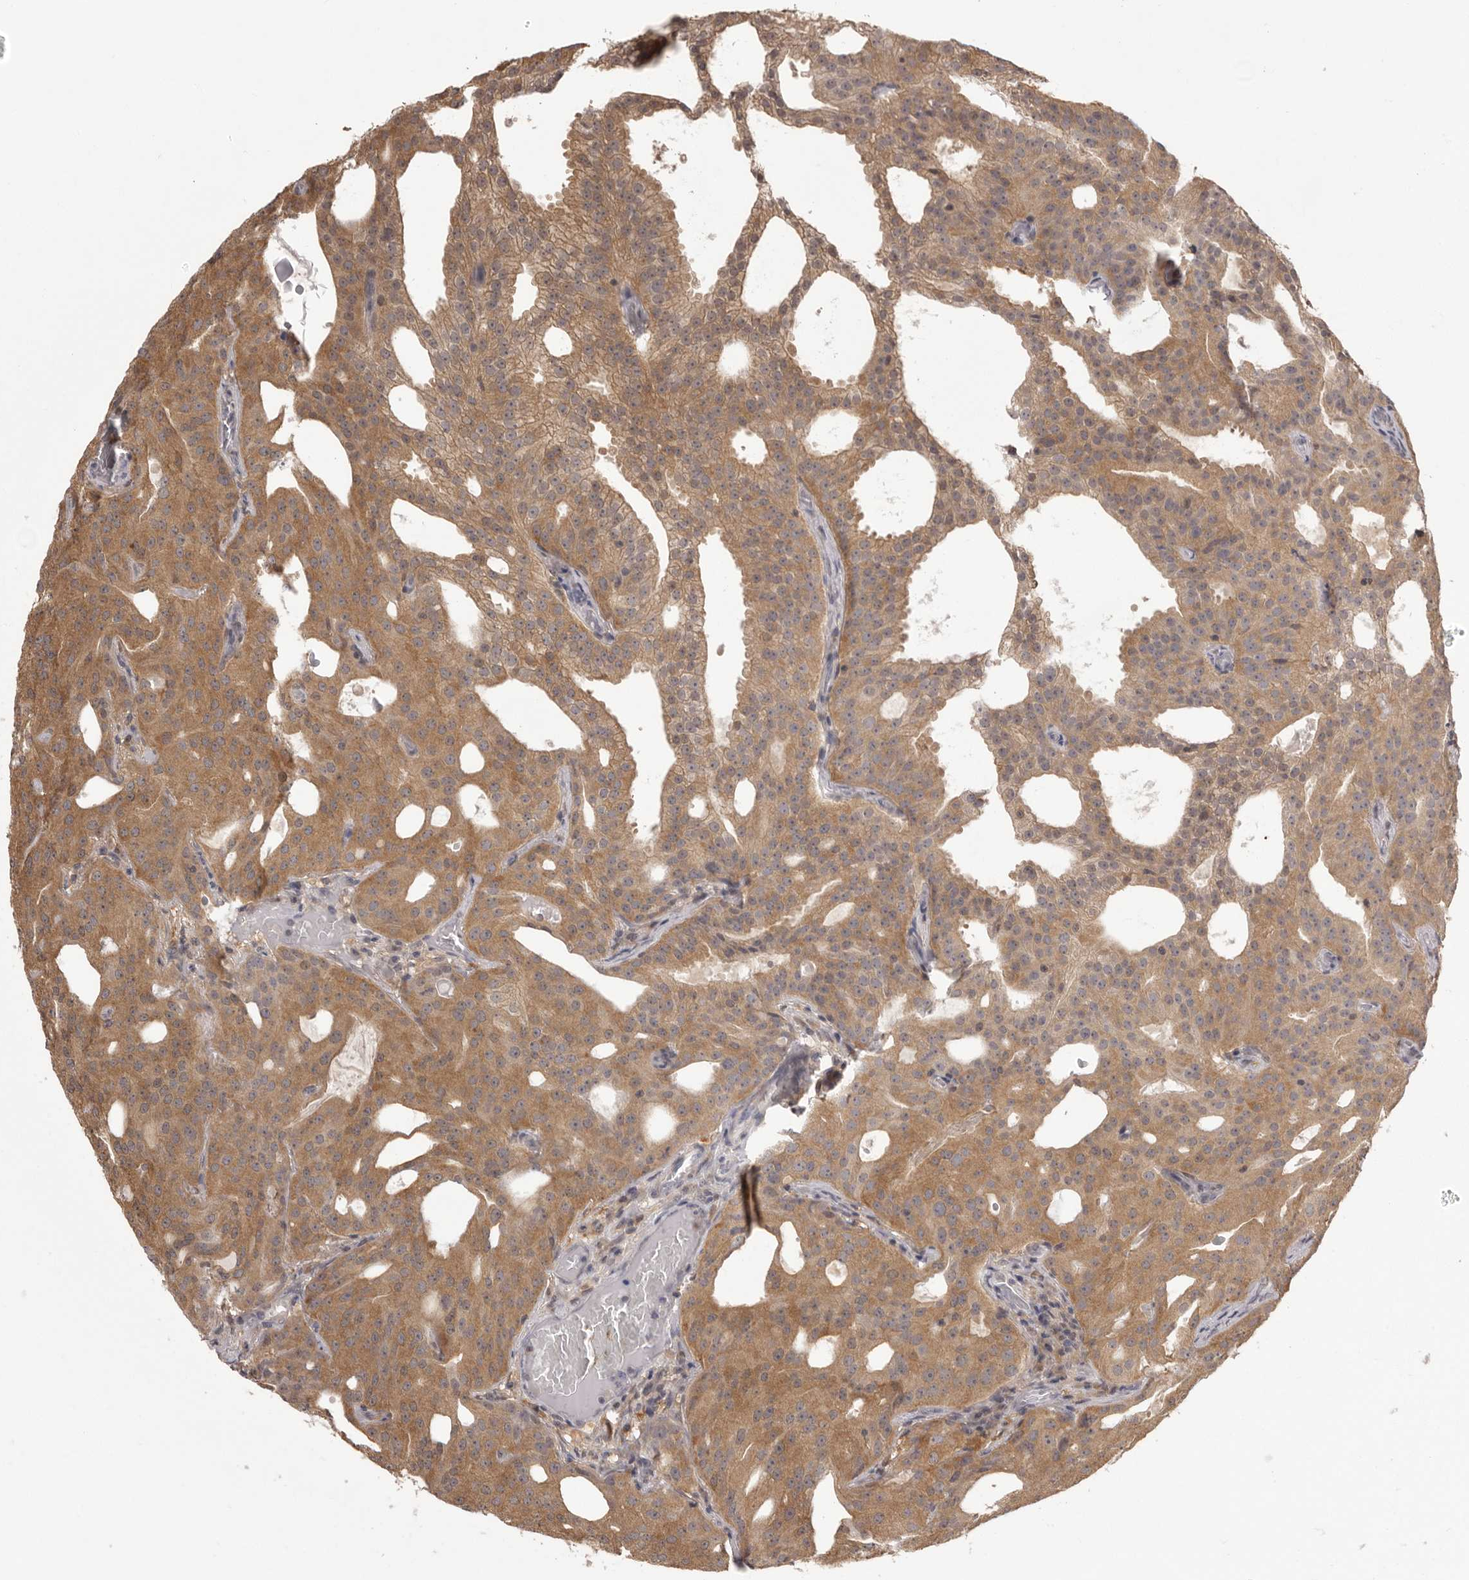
{"staining": {"intensity": "moderate", "quantity": ">75%", "location": "cytoplasmic/membranous"}, "tissue": "prostate cancer", "cell_type": "Tumor cells", "image_type": "cancer", "snomed": [{"axis": "morphology", "description": "Adenocarcinoma, Medium grade"}, {"axis": "topography", "description": "Prostate"}], "caption": "IHC of human adenocarcinoma (medium-grade) (prostate) demonstrates medium levels of moderate cytoplasmic/membranous expression in approximately >75% of tumor cells. (brown staining indicates protein expression, while blue staining denotes nuclei).", "gene": "MDH1", "patient": {"sex": "male", "age": 88}}